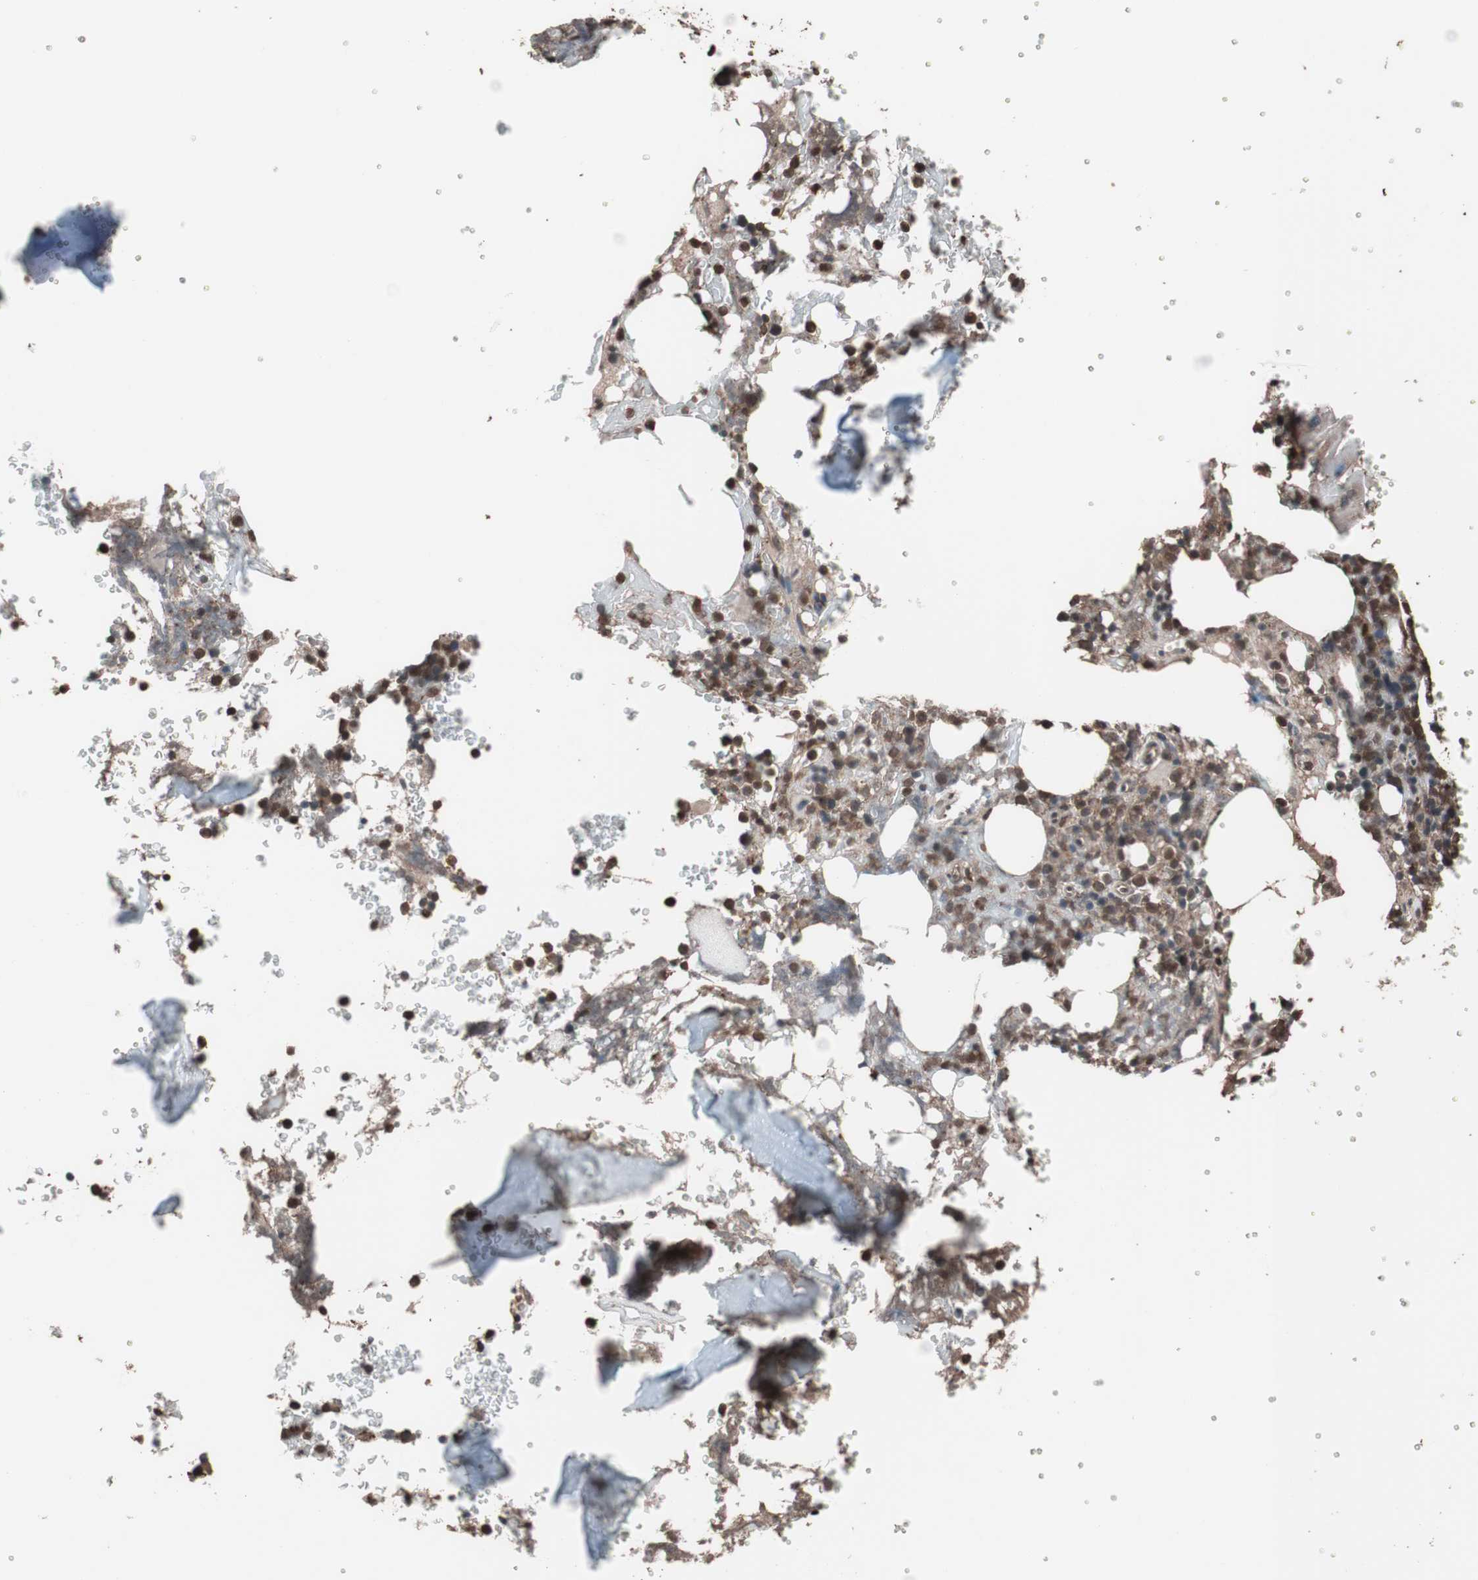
{"staining": {"intensity": "strong", "quantity": "25%-75%", "location": "nuclear"}, "tissue": "bone marrow", "cell_type": "Hematopoietic cells", "image_type": "normal", "snomed": [{"axis": "morphology", "description": "Normal tissue, NOS"}, {"axis": "topography", "description": "Bone marrow"}], "caption": "IHC image of benign bone marrow: bone marrow stained using immunohistochemistry (IHC) exhibits high levels of strong protein expression localized specifically in the nuclear of hematopoietic cells, appearing as a nuclear brown color.", "gene": "CALM2", "patient": {"sex": "female", "age": 66}}